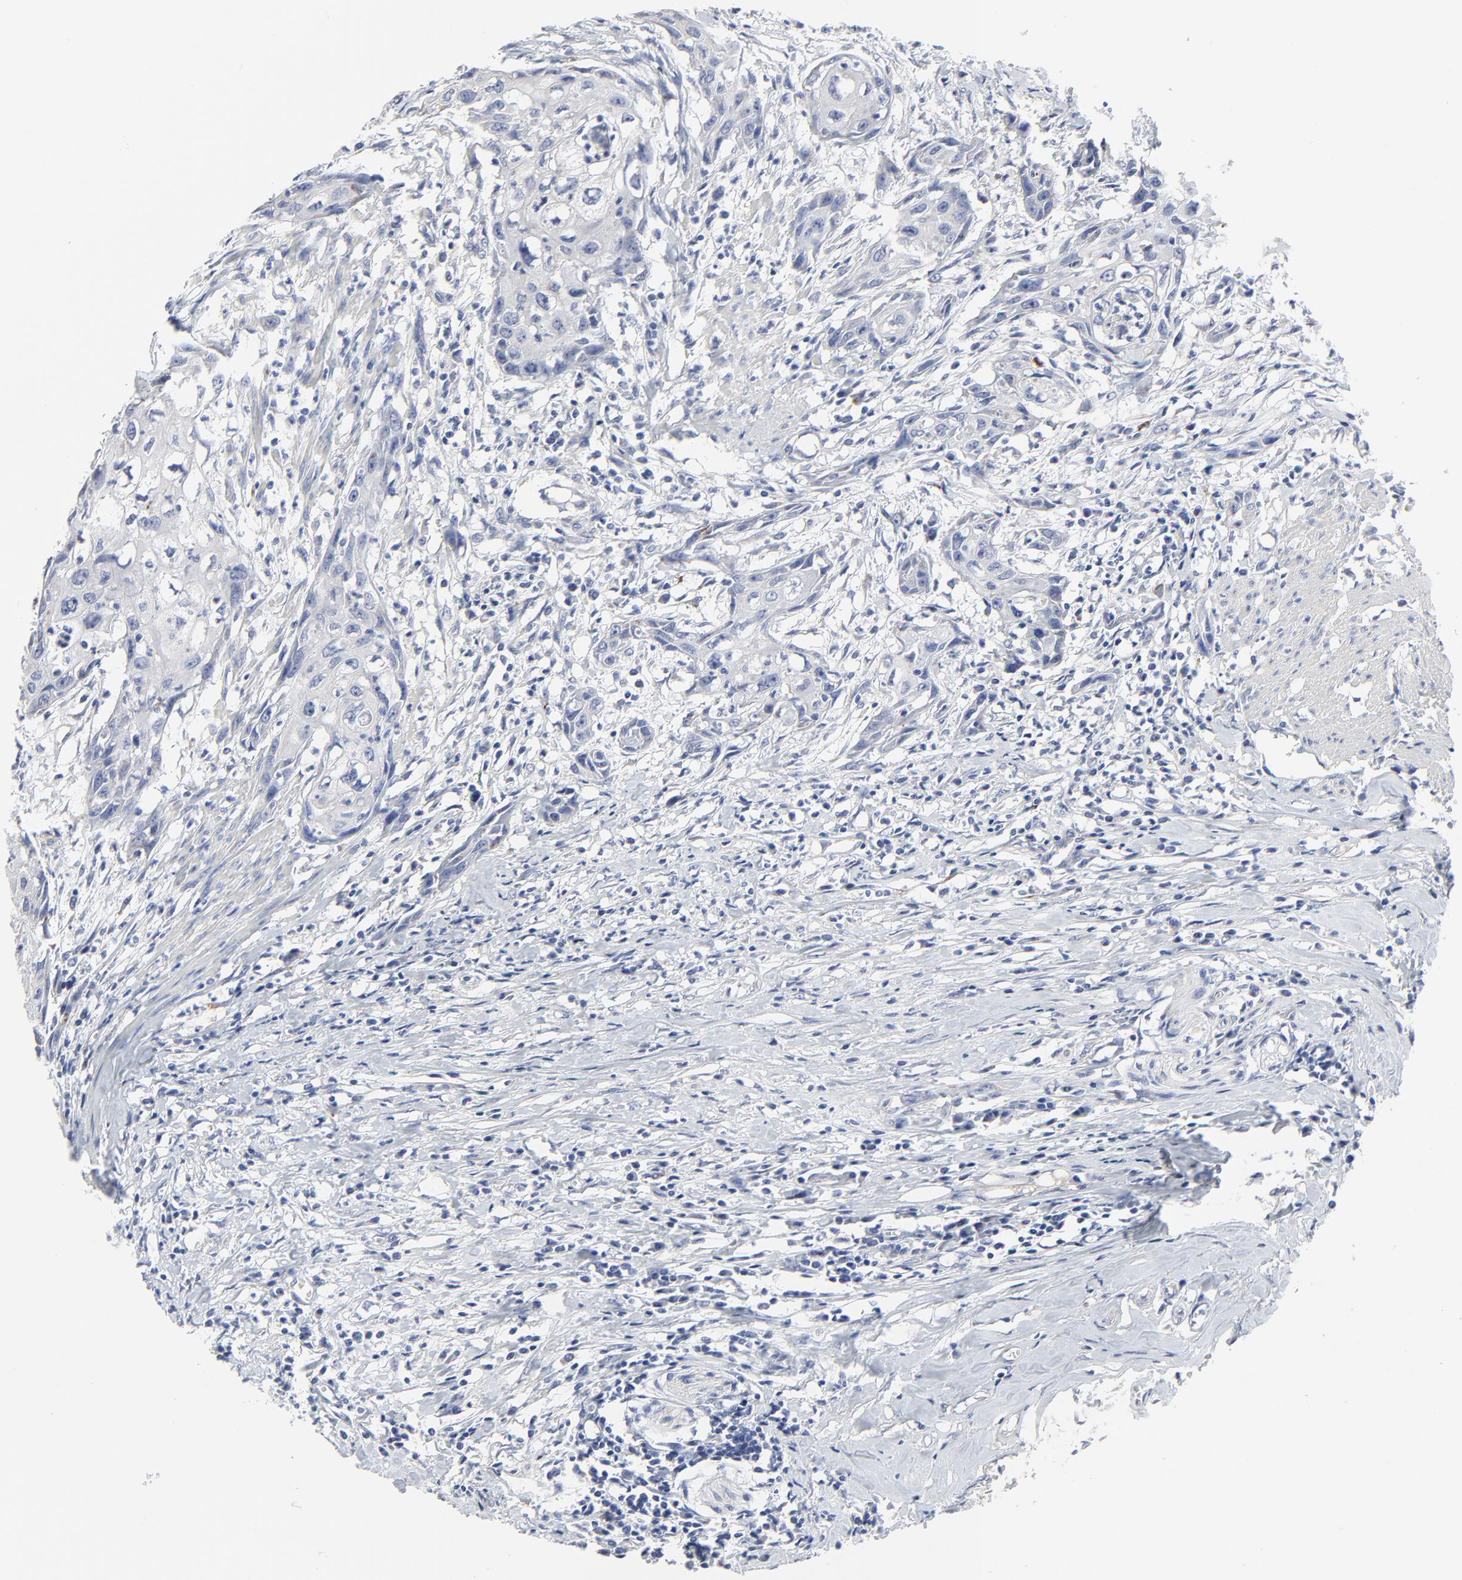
{"staining": {"intensity": "negative", "quantity": "none", "location": "none"}, "tissue": "urothelial cancer", "cell_type": "Tumor cells", "image_type": "cancer", "snomed": [{"axis": "morphology", "description": "Urothelial carcinoma, High grade"}, {"axis": "topography", "description": "Urinary bladder"}], "caption": "Tumor cells show no significant expression in urothelial cancer. Brightfield microscopy of immunohistochemistry (IHC) stained with DAB (brown) and hematoxylin (blue), captured at high magnification.", "gene": "DHRSX", "patient": {"sex": "male", "age": 54}}